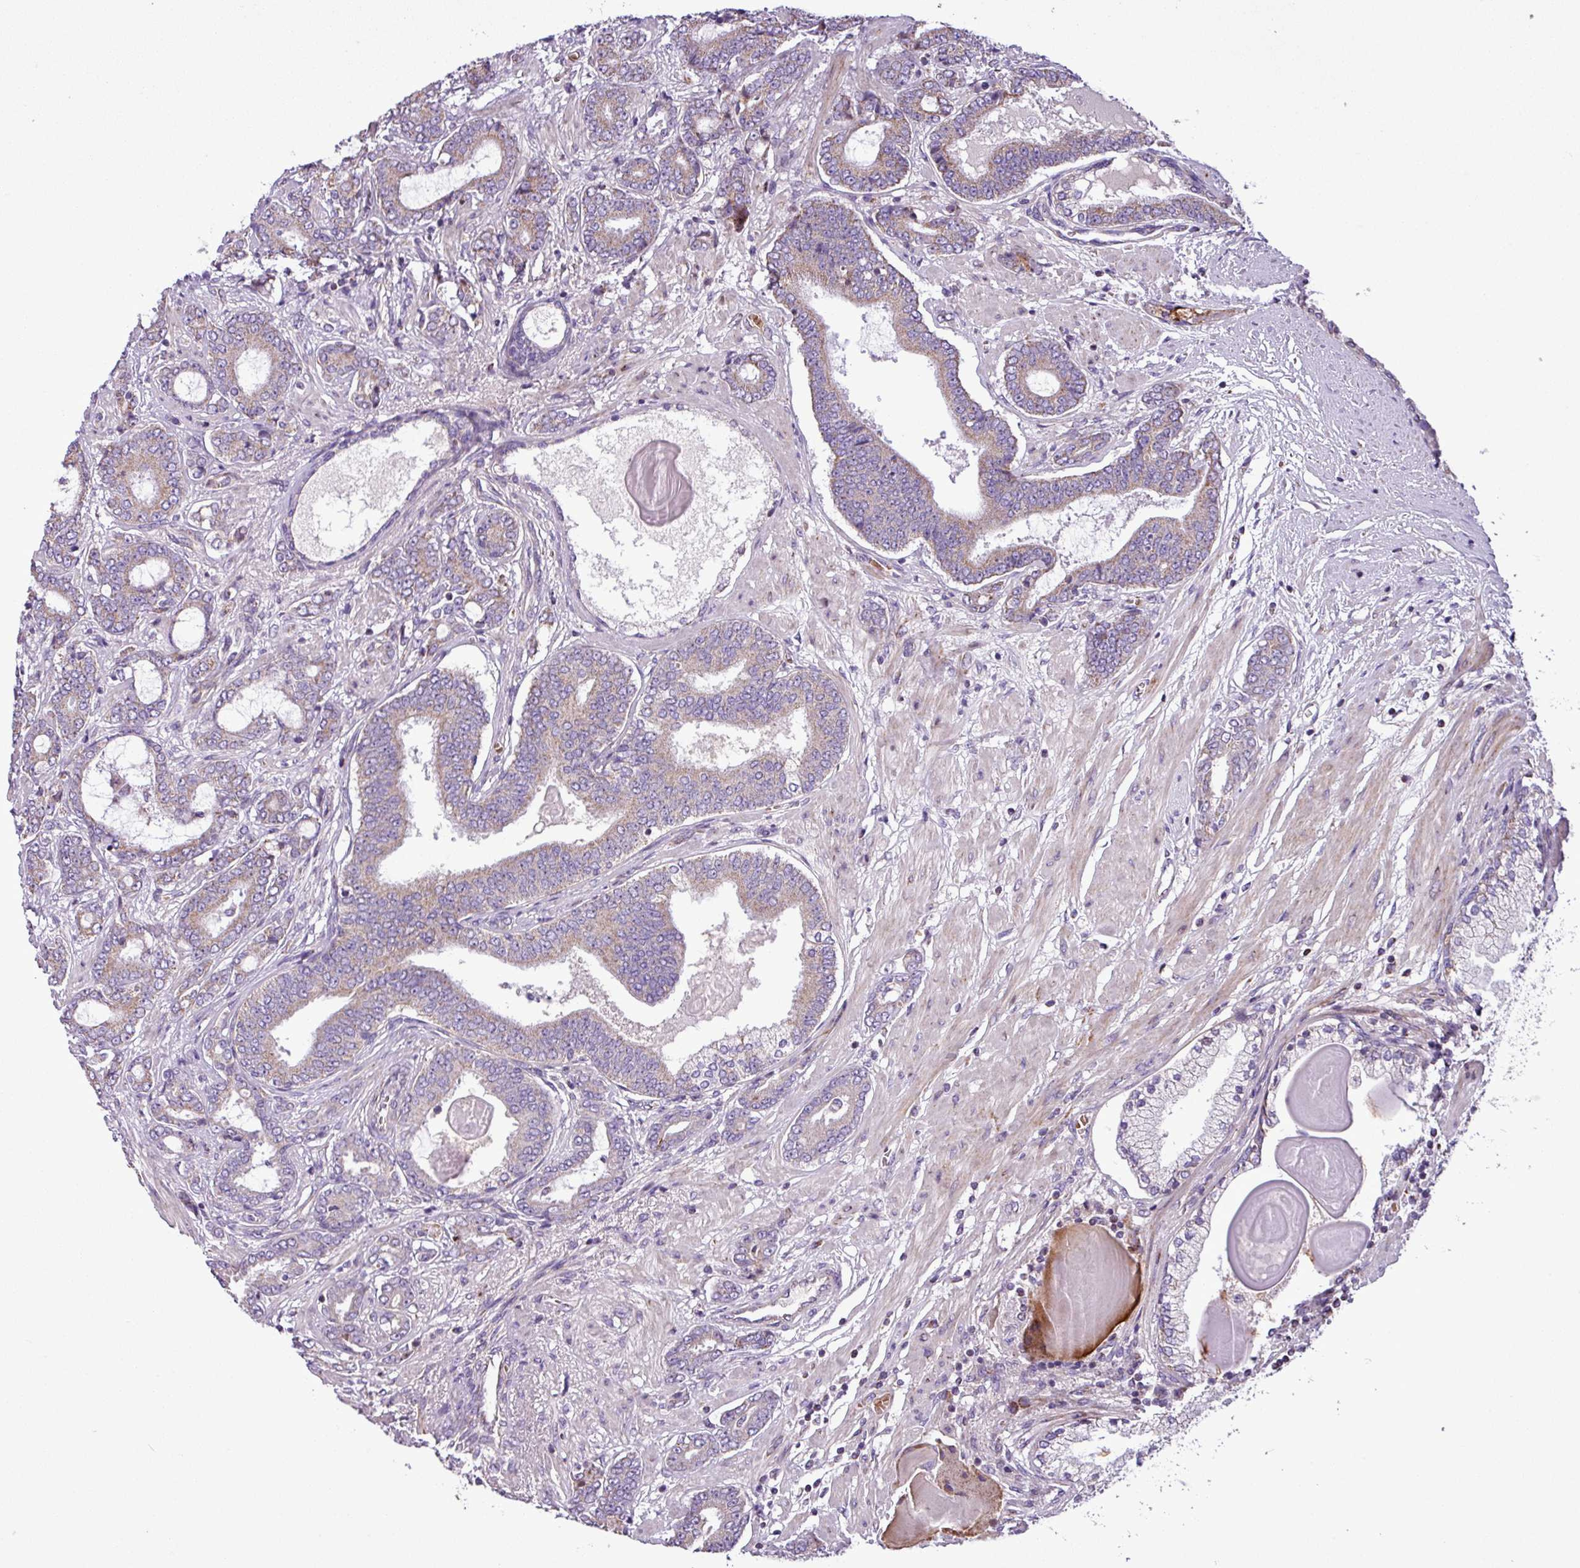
{"staining": {"intensity": "moderate", "quantity": "<25%", "location": "cytoplasmic/membranous"}, "tissue": "prostate cancer", "cell_type": "Tumor cells", "image_type": "cancer", "snomed": [{"axis": "morphology", "description": "Adenocarcinoma, Low grade"}, {"axis": "topography", "description": "Prostate and seminal vesicle, NOS"}], "caption": "Immunohistochemistry histopathology image of neoplastic tissue: prostate cancer stained using IHC demonstrates low levels of moderate protein expression localized specifically in the cytoplasmic/membranous of tumor cells, appearing as a cytoplasmic/membranous brown color.", "gene": "FAM183A", "patient": {"sex": "male", "age": 61}}